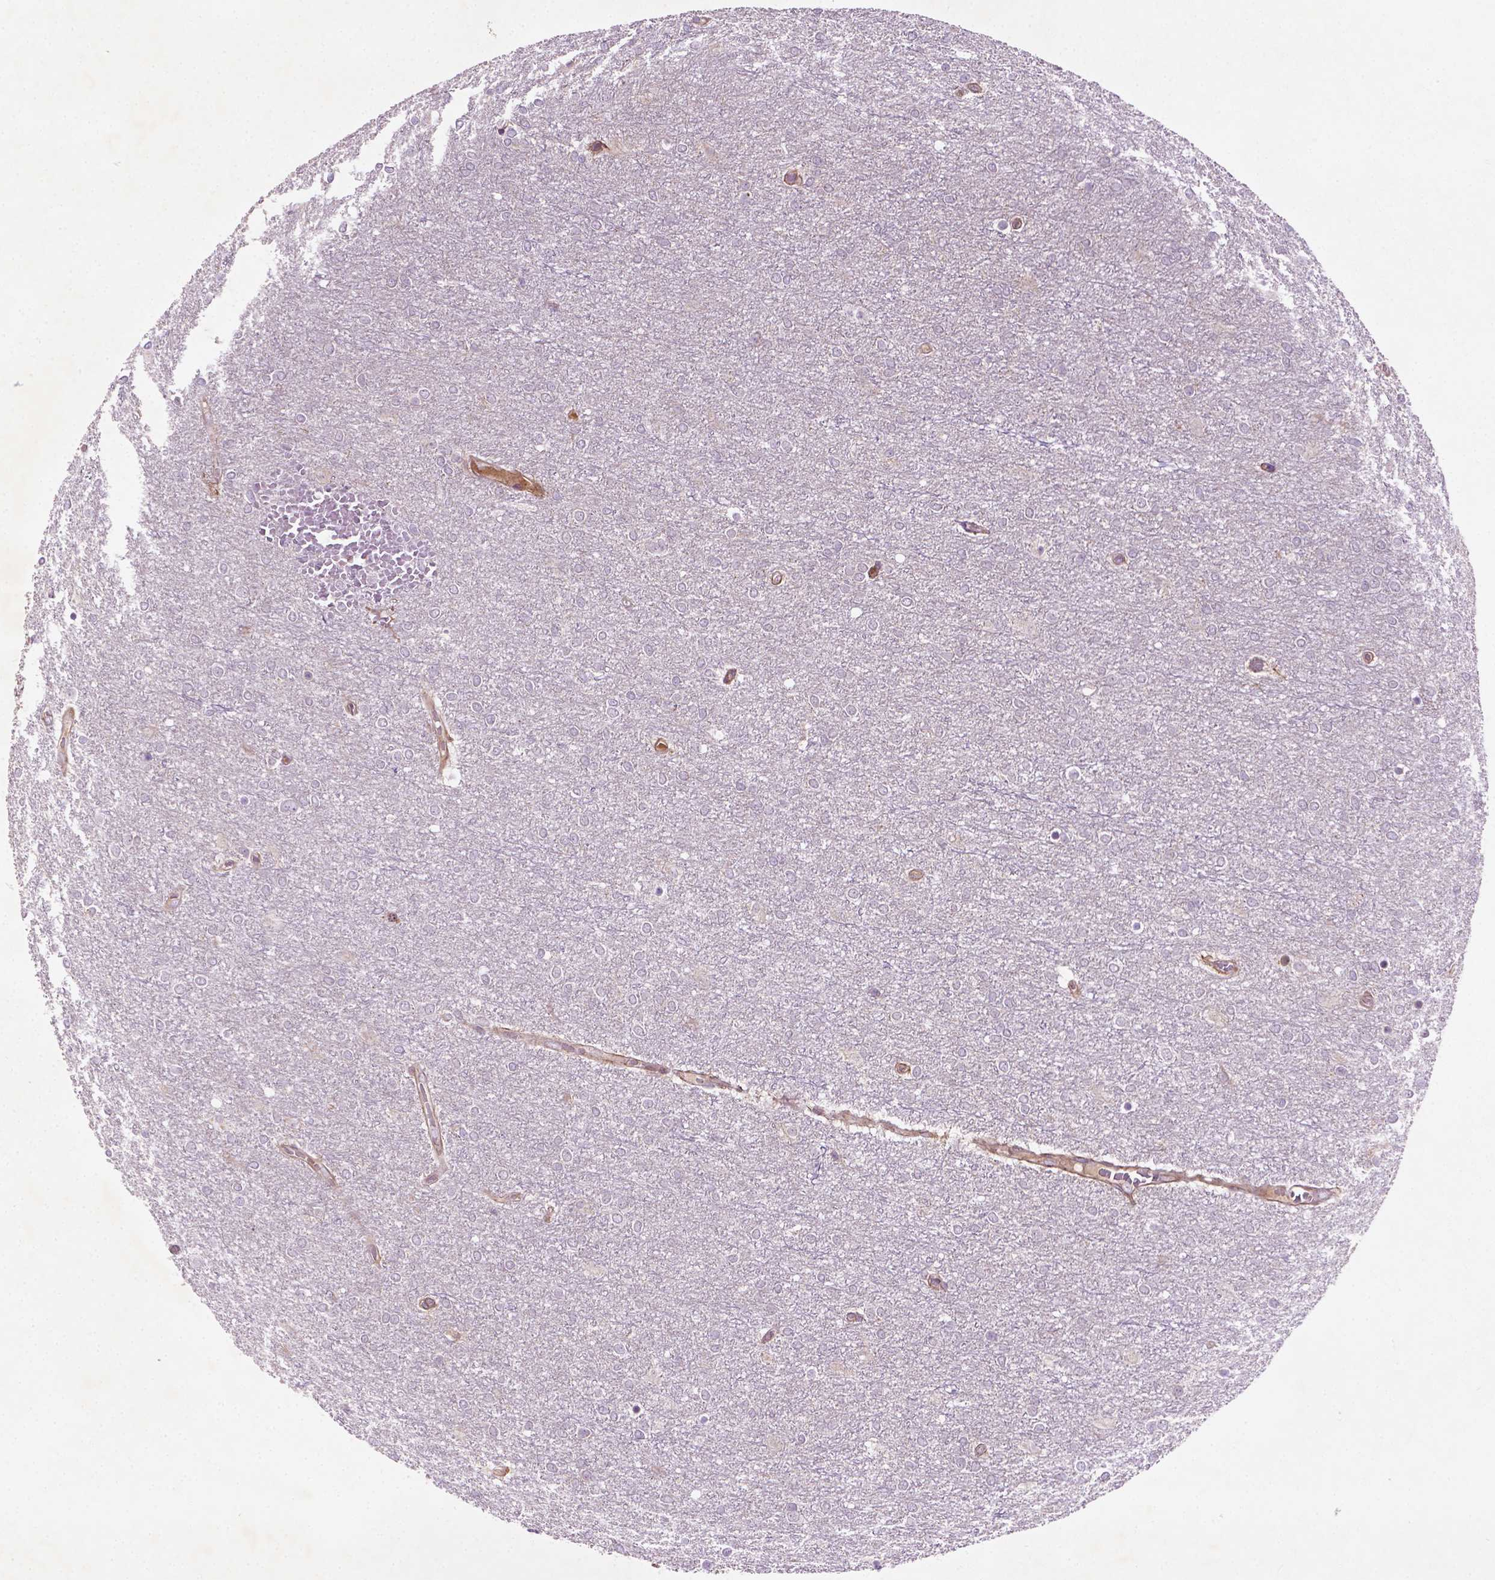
{"staining": {"intensity": "negative", "quantity": "none", "location": "none"}, "tissue": "glioma", "cell_type": "Tumor cells", "image_type": "cancer", "snomed": [{"axis": "morphology", "description": "Glioma, malignant, High grade"}, {"axis": "topography", "description": "Brain"}], "caption": "Protein analysis of high-grade glioma (malignant) shows no significant staining in tumor cells.", "gene": "TCHP", "patient": {"sex": "female", "age": 61}}